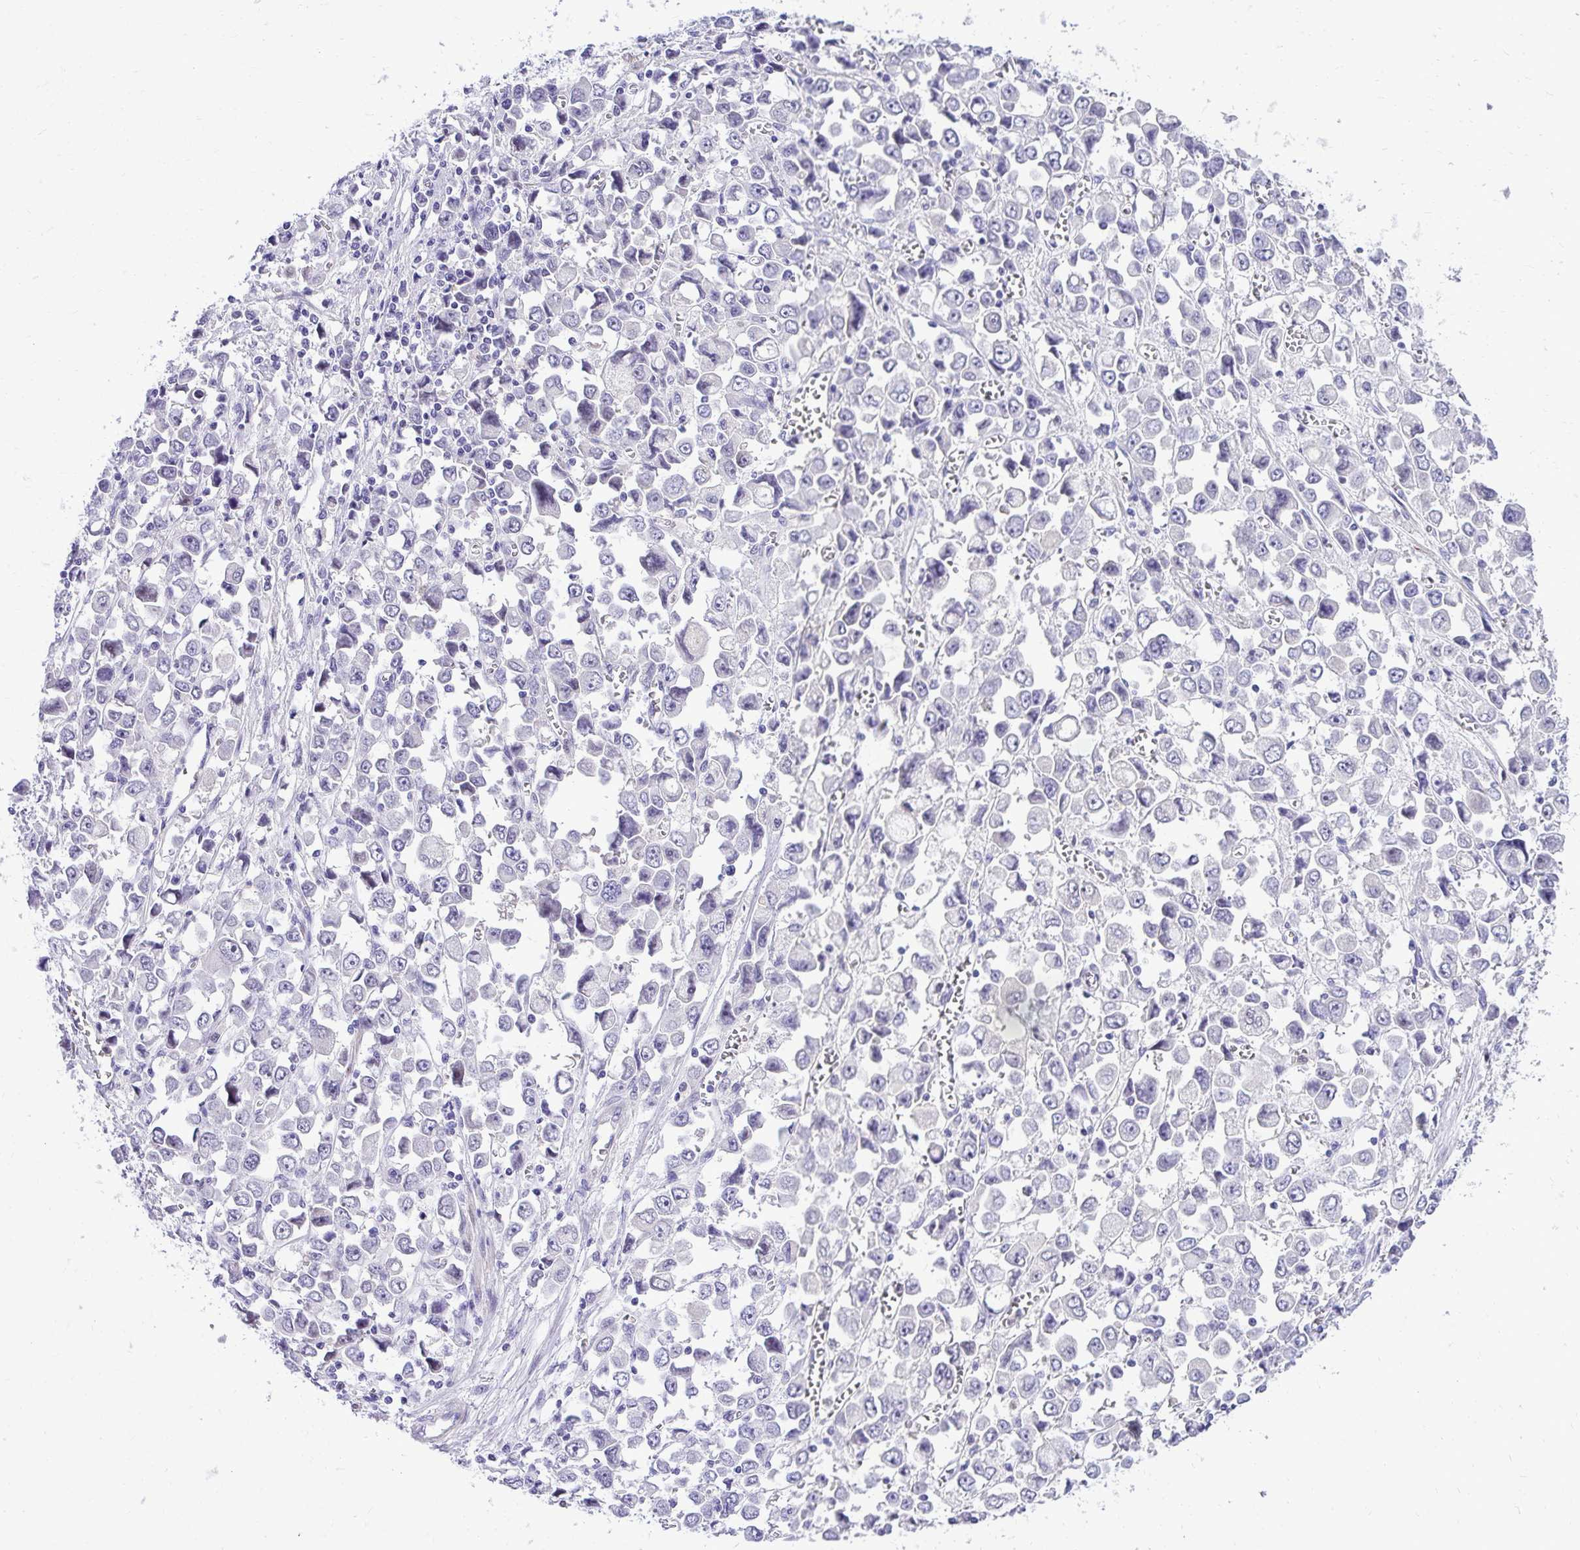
{"staining": {"intensity": "negative", "quantity": "none", "location": "none"}, "tissue": "stomach cancer", "cell_type": "Tumor cells", "image_type": "cancer", "snomed": [{"axis": "morphology", "description": "Adenocarcinoma, NOS"}, {"axis": "topography", "description": "Stomach, upper"}], "caption": "Tumor cells are negative for protein expression in human stomach adenocarcinoma.", "gene": "ZSWIM9", "patient": {"sex": "male", "age": 70}}